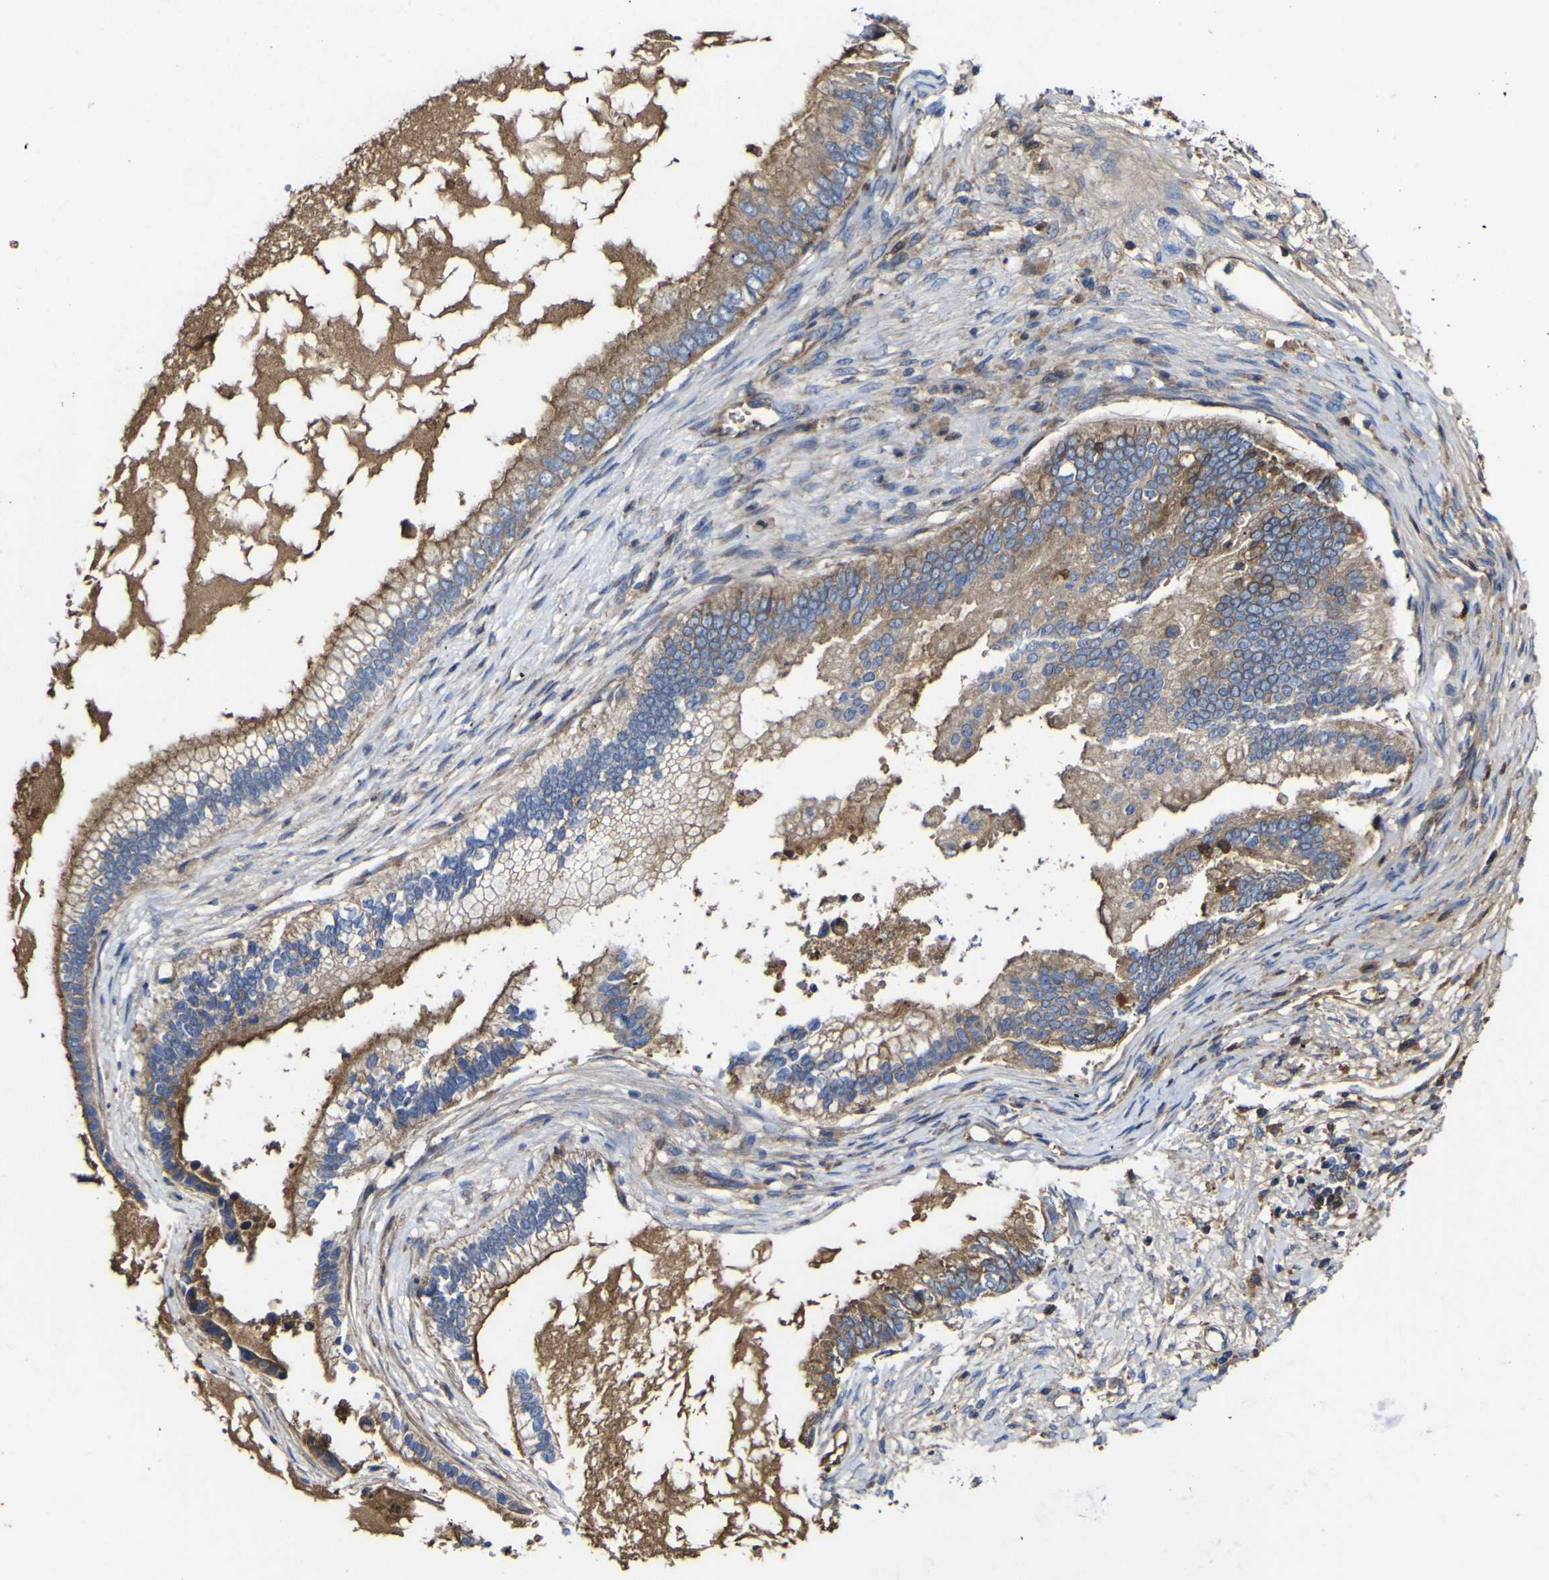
{"staining": {"intensity": "moderate", "quantity": ">75%", "location": "cytoplasmic/membranous"}, "tissue": "ovarian cancer", "cell_type": "Tumor cells", "image_type": "cancer", "snomed": [{"axis": "morphology", "description": "Cystadenocarcinoma, mucinous, NOS"}, {"axis": "topography", "description": "Ovary"}], "caption": "Immunohistochemistry of ovarian cancer (mucinous cystadenocarcinoma) reveals medium levels of moderate cytoplasmic/membranous expression in approximately >75% of tumor cells.", "gene": "CCDC90B", "patient": {"sex": "female", "age": 80}}